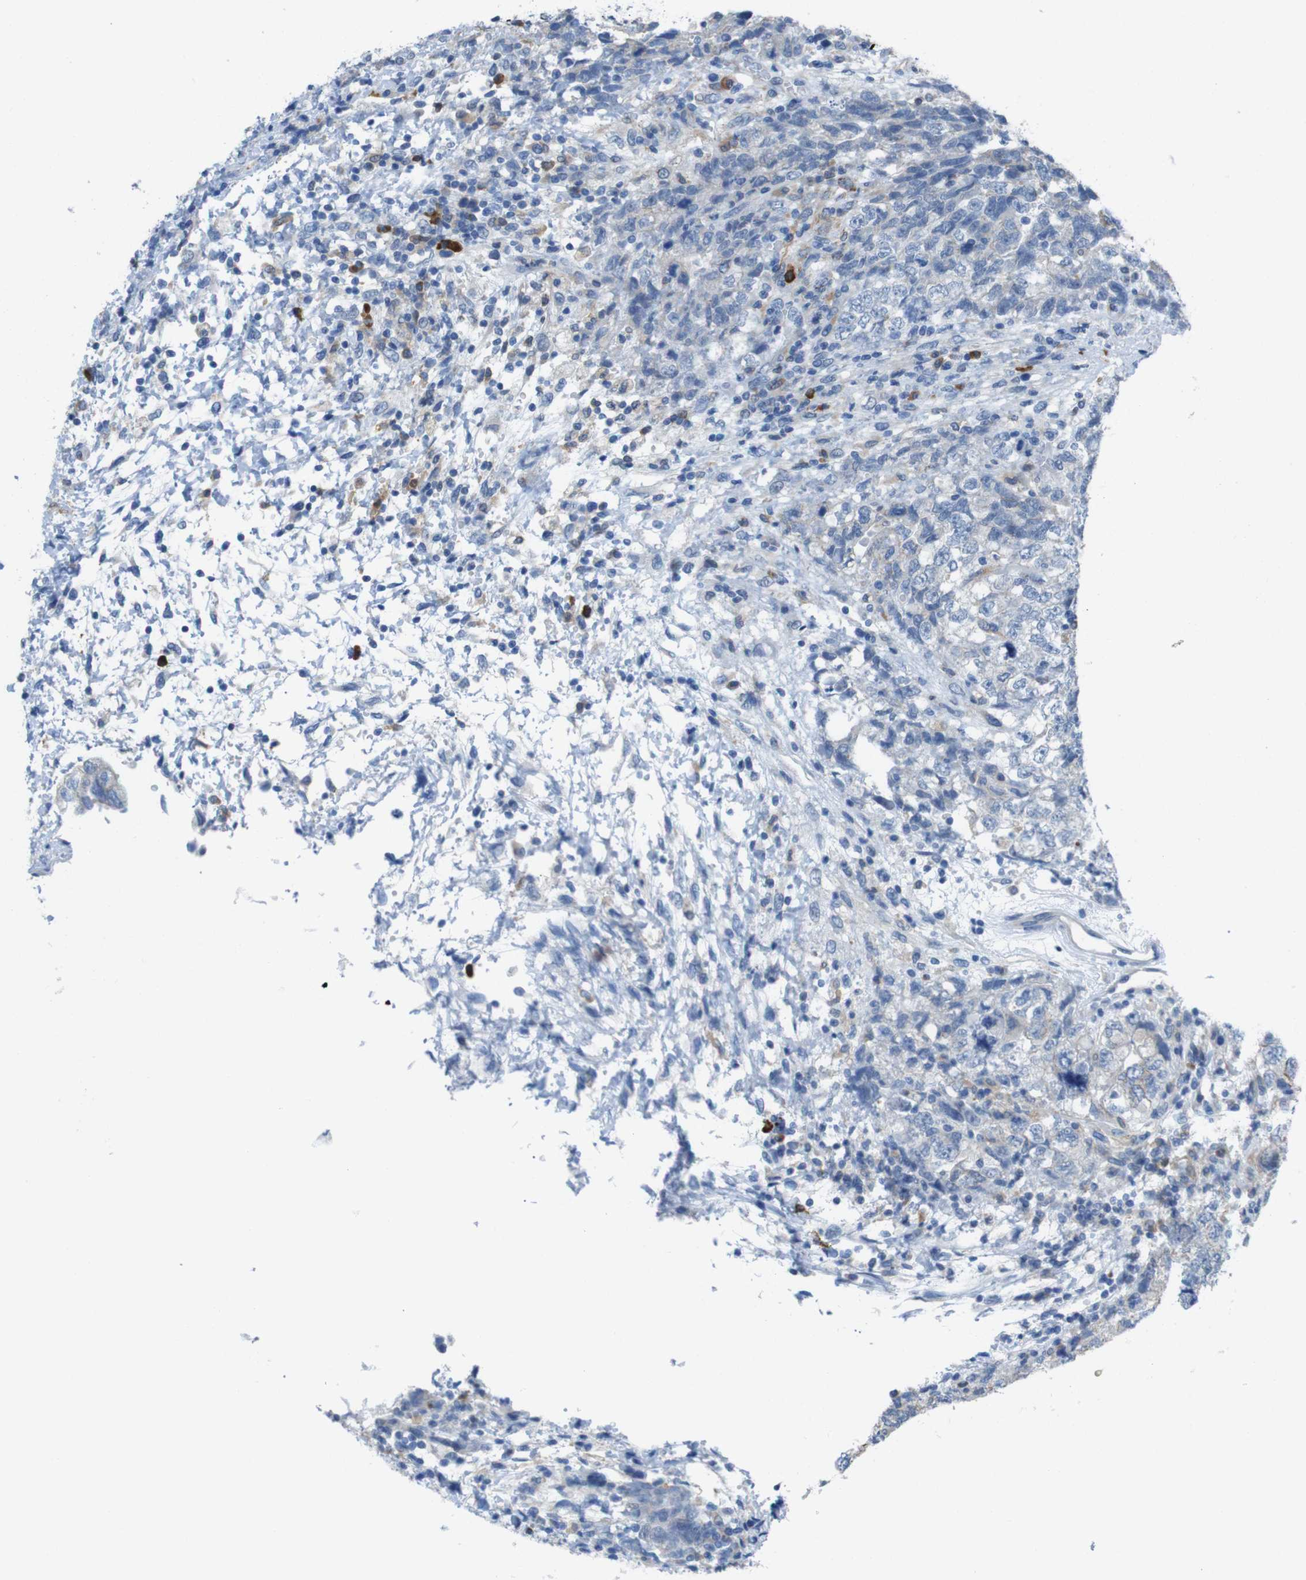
{"staining": {"intensity": "negative", "quantity": "none", "location": "none"}, "tissue": "testis cancer", "cell_type": "Tumor cells", "image_type": "cancer", "snomed": [{"axis": "morphology", "description": "Carcinoma, Embryonal, NOS"}, {"axis": "topography", "description": "Testis"}], "caption": "Immunohistochemistry (IHC) of human testis cancer (embryonal carcinoma) exhibits no positivity in tumor cells. (DAB immunohistochemistry (IHC) visualized using brightfield microscopy, high magnification).", "gene": "CLMN", "patient": {"sex": "male", "age": 36}}